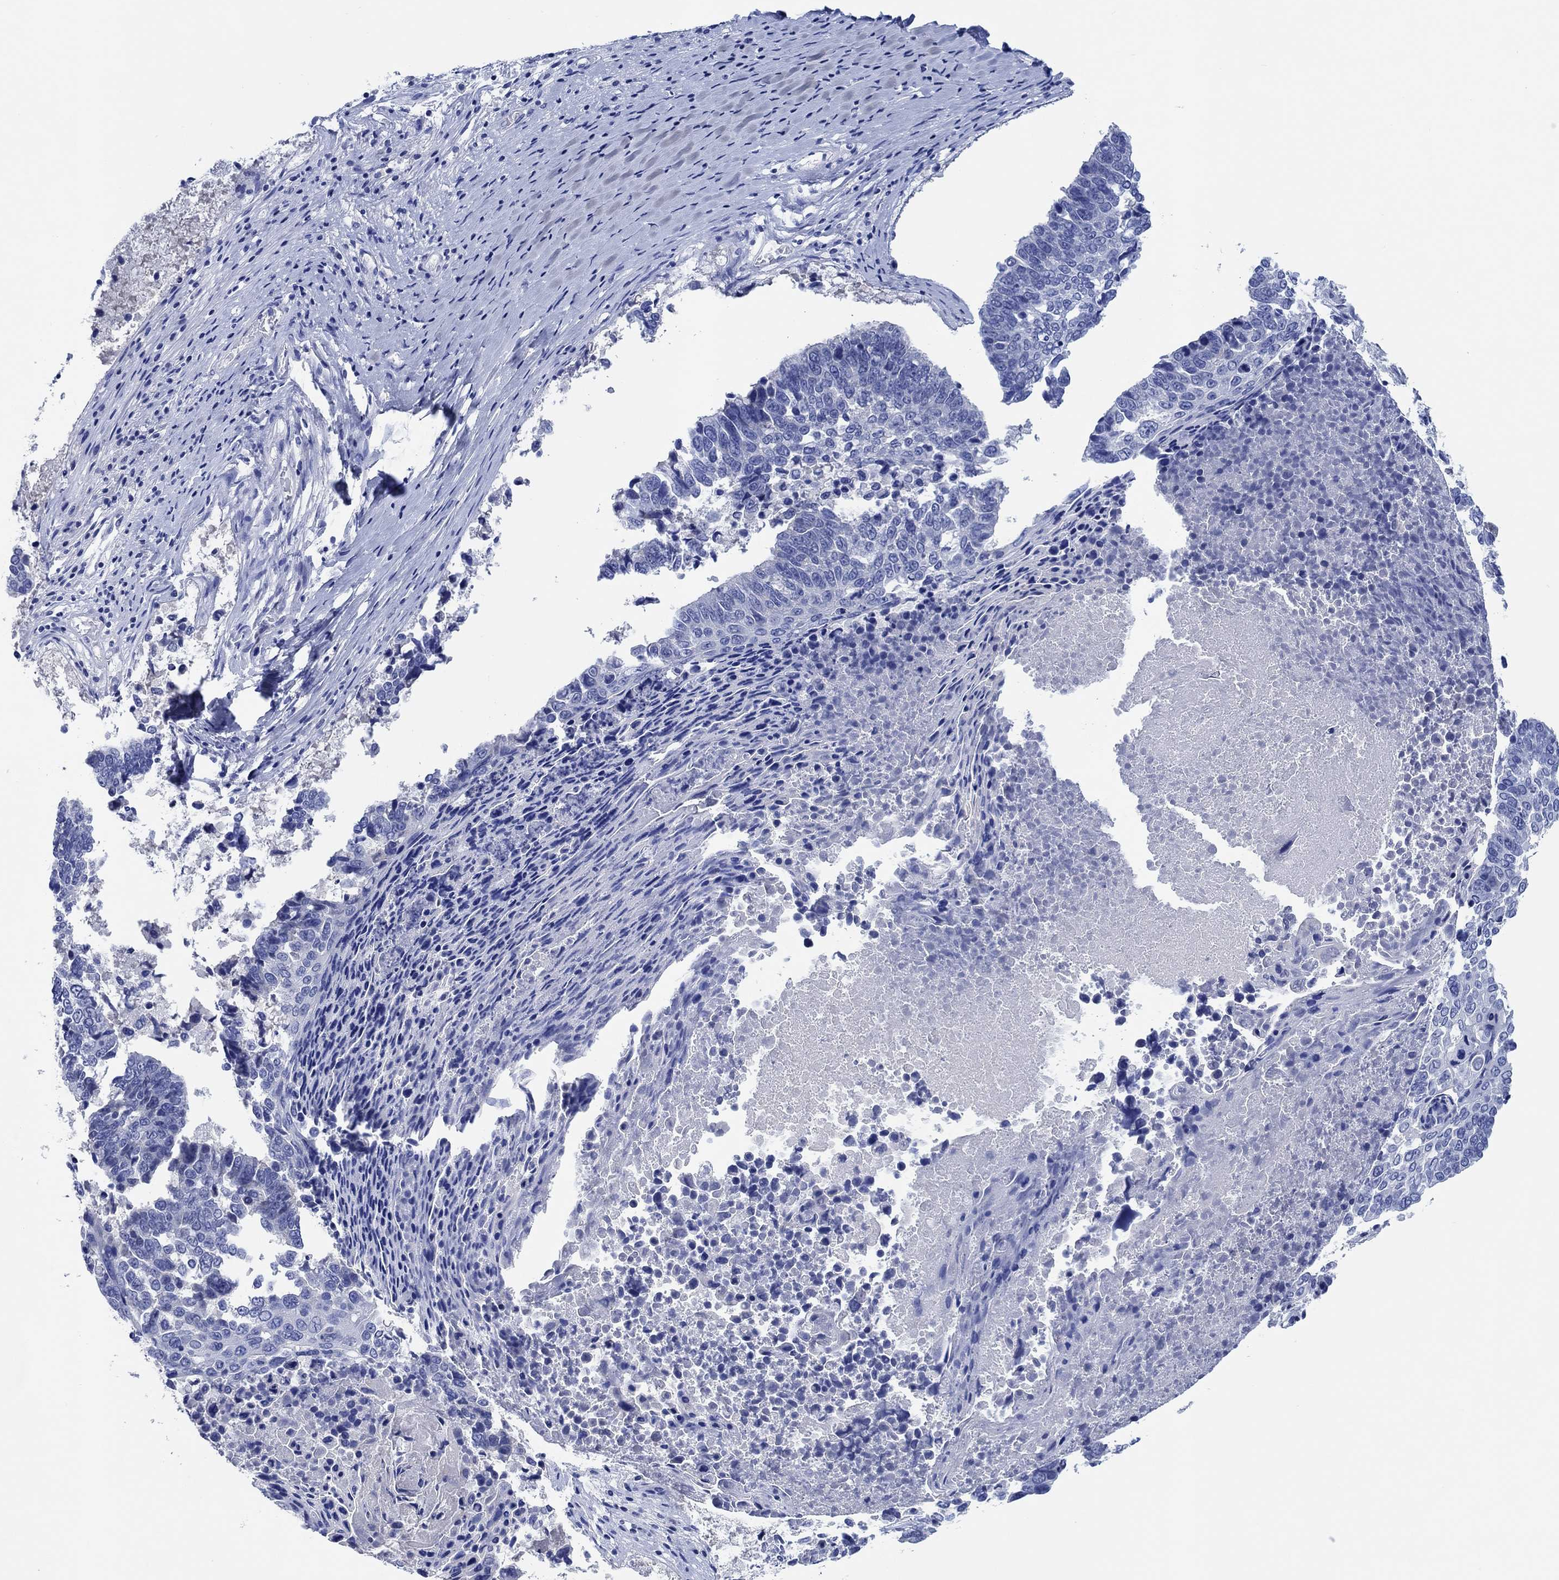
{"staining": {"intensity": "negative", "quantity": "none", "location": "none"}, "tissue": "lung cancer", "cell_type": "Tumor cells", "image_type": "cancer", "snomed": [{"axis": "morphology", "description": "Squamous cell carcinoma, NOS"}, {"axis": "topography", "description": "Lung"}], "caption": "The image exhibits no significant positivity in tumor cells of squamous cell carcinoma (lung).", "gene": "CPNE6", "patient": {"sex": "male", "age": 73}}